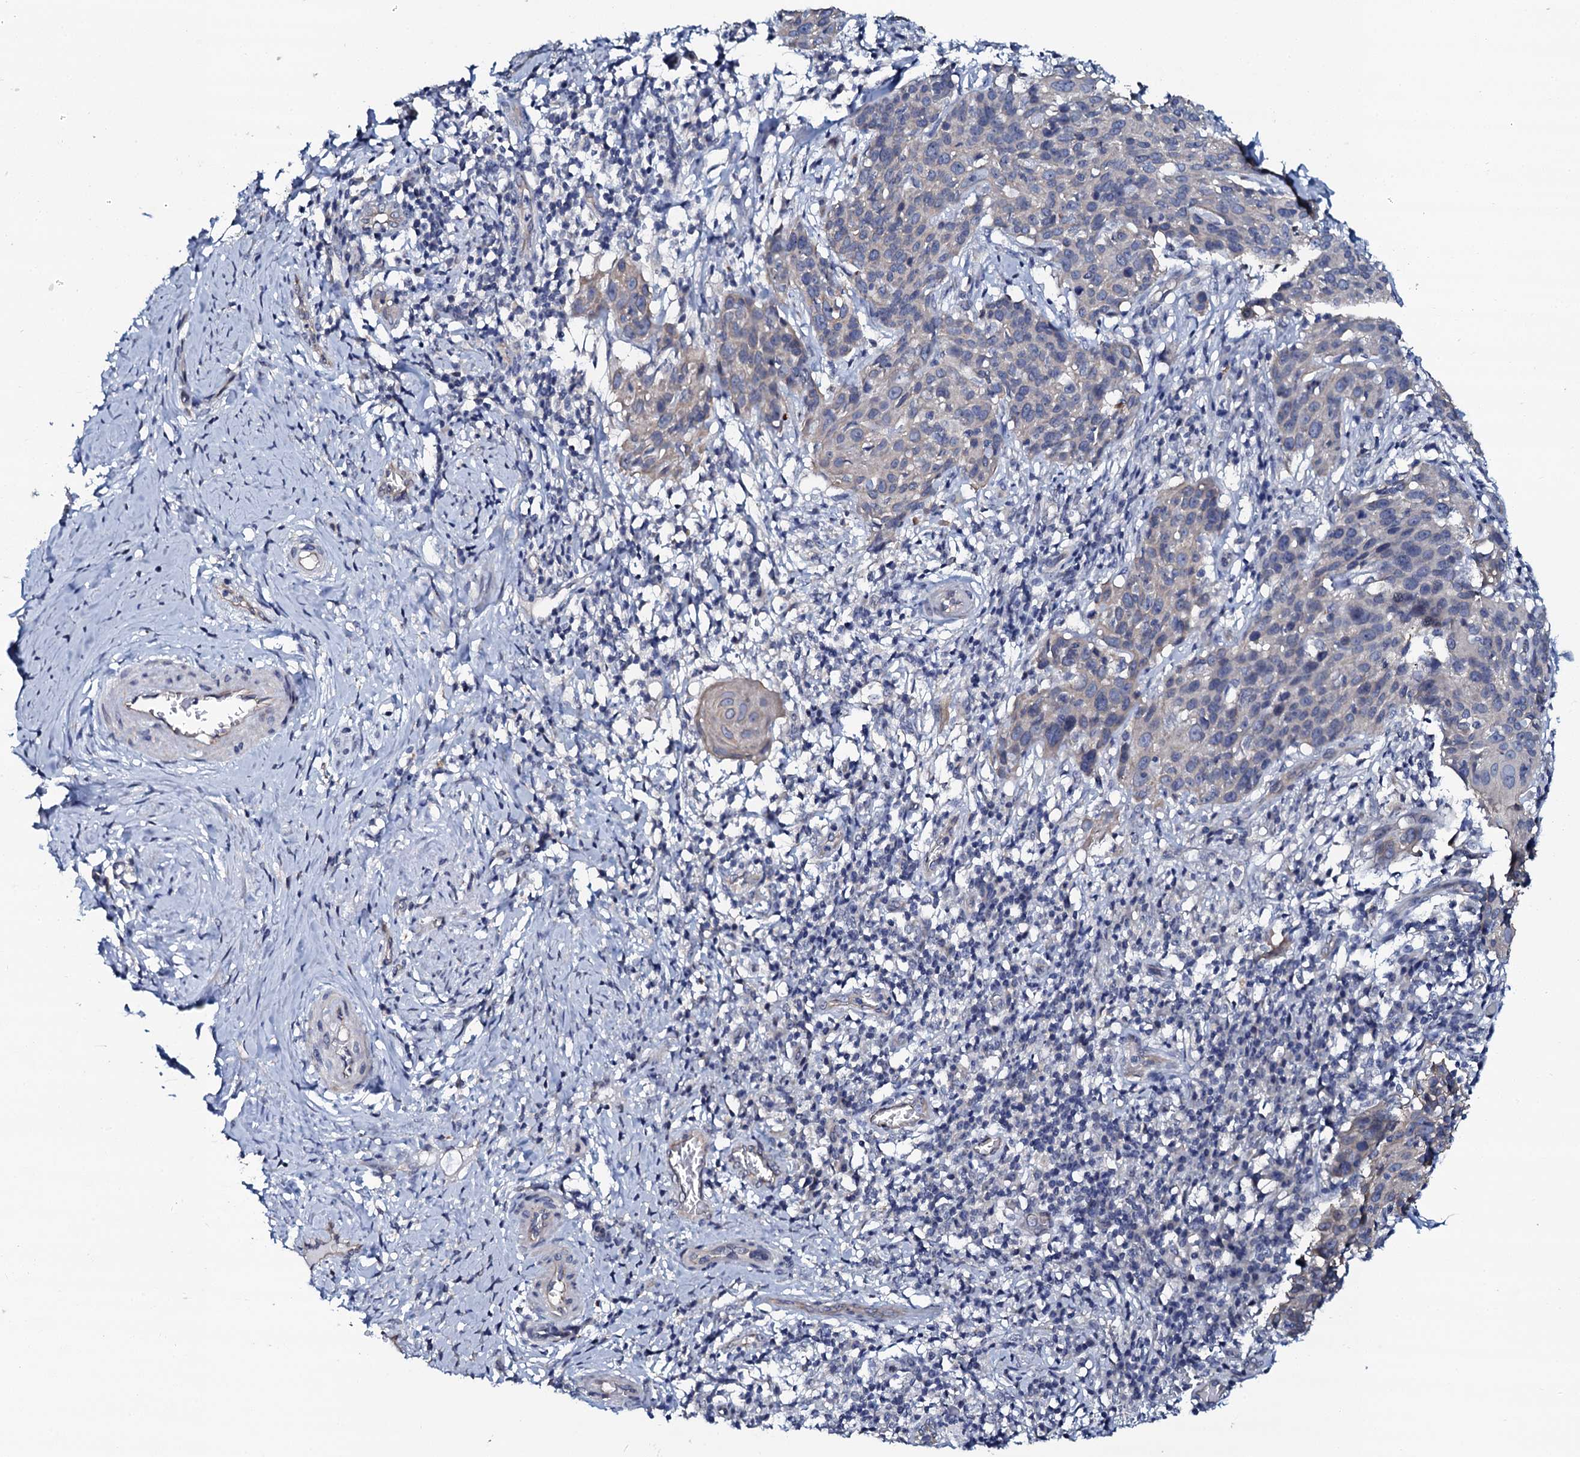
{"staining": {"intensity": "negative", "quantity": "none", "location": "none"}, "tissue": "cervical cancer", "cell_type": "Tumor cells", "image_type": "cancer", "snomed": [{"axis": "morphology", "description": "Squamous cell carcinoma, NOS"}, {"axis": "topography", "description": "Cervix"}], "caption": "This is an immunohistochemistry histopathology image of cervical squamous cell carcinoma. There is no positivity in tumor cells.", "gene": "C10orf88", "patient": {"sex": "female", "age": 50}}